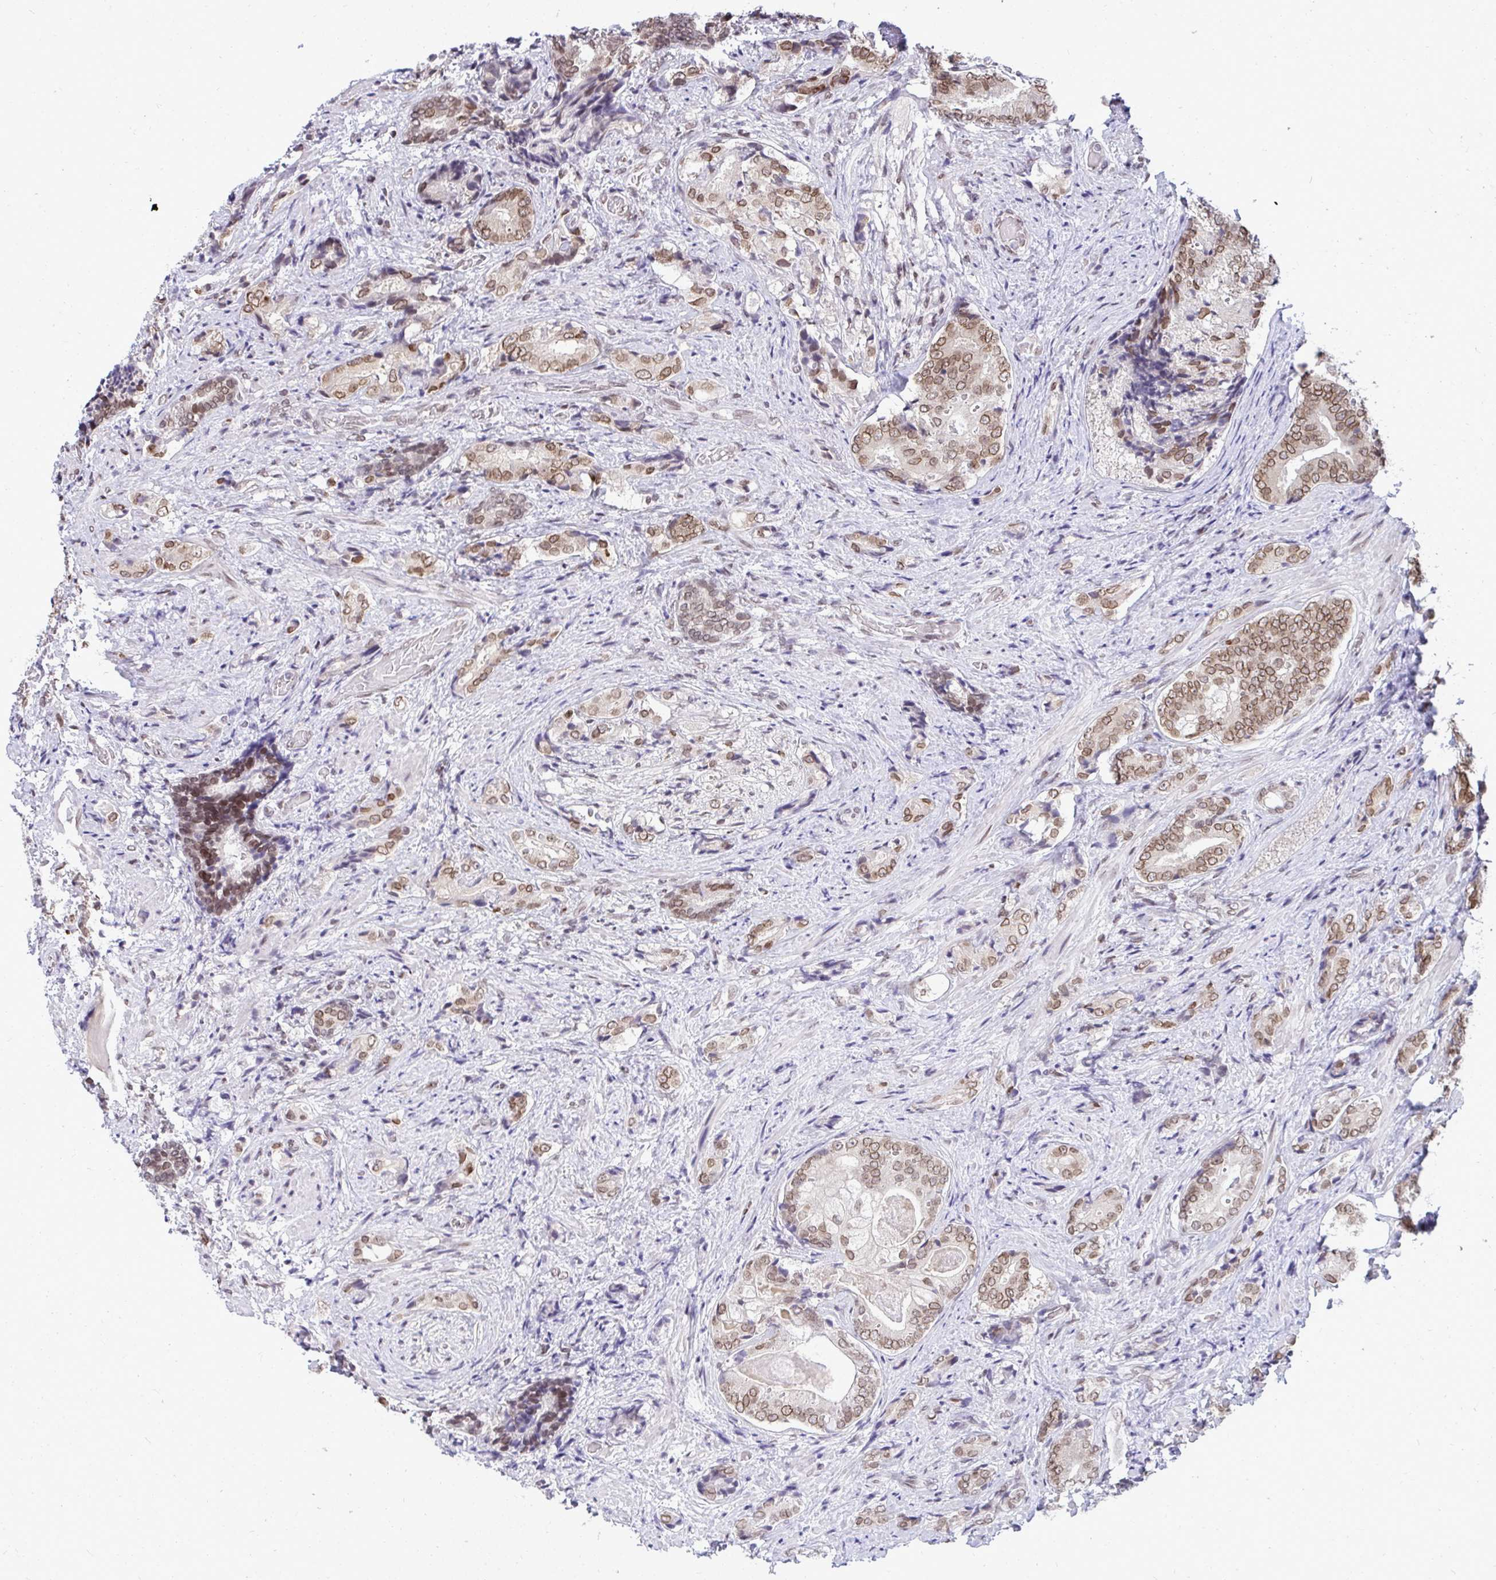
{"staining": {"intensity": "moderate", "quantity": "25%-75%", "location": "cytoplasmic/membranous,nuclear"}, "tissue": "prostate cancer", "cell_type": "Tumor cells", "image_type": "cancer", "snomed": [{"axis": "morphology", "description": "Adenocarcinoma, High grade"}, {"axis": "topography", "description": "Prostate"}], "caption": "Immunohistochemical staining of prostate adenocarcinoma (high-grade) displays medium levels of moderate cytoplasmic/membranous and nuclear protein positivity in about 25%-75% of tumor cells. Using DAB (3,3'-diaminobenzidine) (brown) and hematoxylin (blue) stains, captured at high magnification using brightfield microscopy.", "gene": "JPT1", "patient": {"sex": "male", "age": 62}}